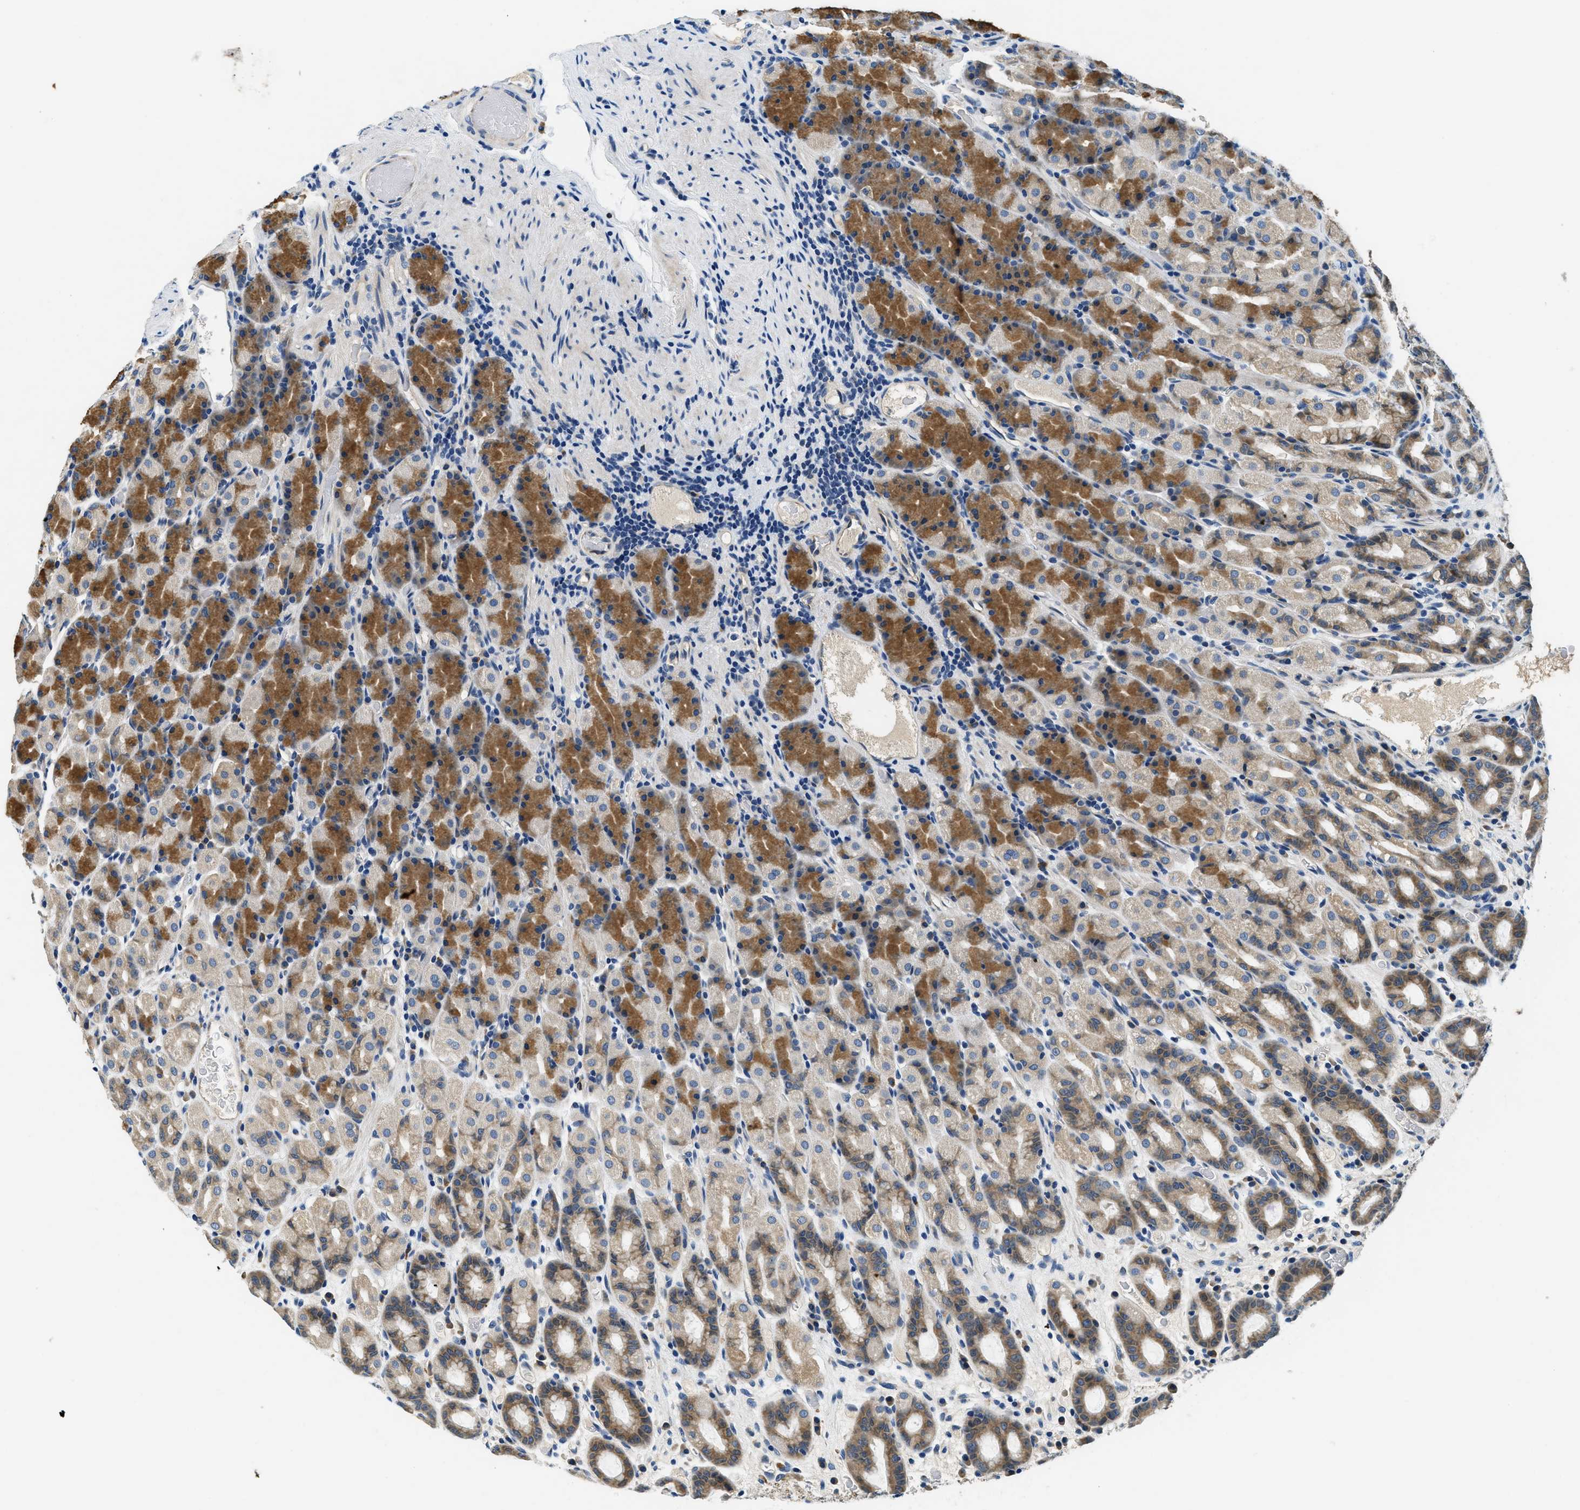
{"staining": {"intensity": "moderate", "quantity": "25%-75%", "location": "cytoplasmic/membranous"}, "tissue": "stomach", "cell_type": "Glandular cells", "image_type": "normal", "snomed": [{"axis": "morphology", "description": "Normal tissue, NOS"}, {"axis": "topography", "description": "Stomach, upper"}], "caption": "Glandular cells demonstrate medium levels of moderate cytoplasmic/membranous expression in about 25%-75% of cells in normal human stomach.", "gene": "ALDH3A2", "patient": {"sex": "male", "age": 68}}